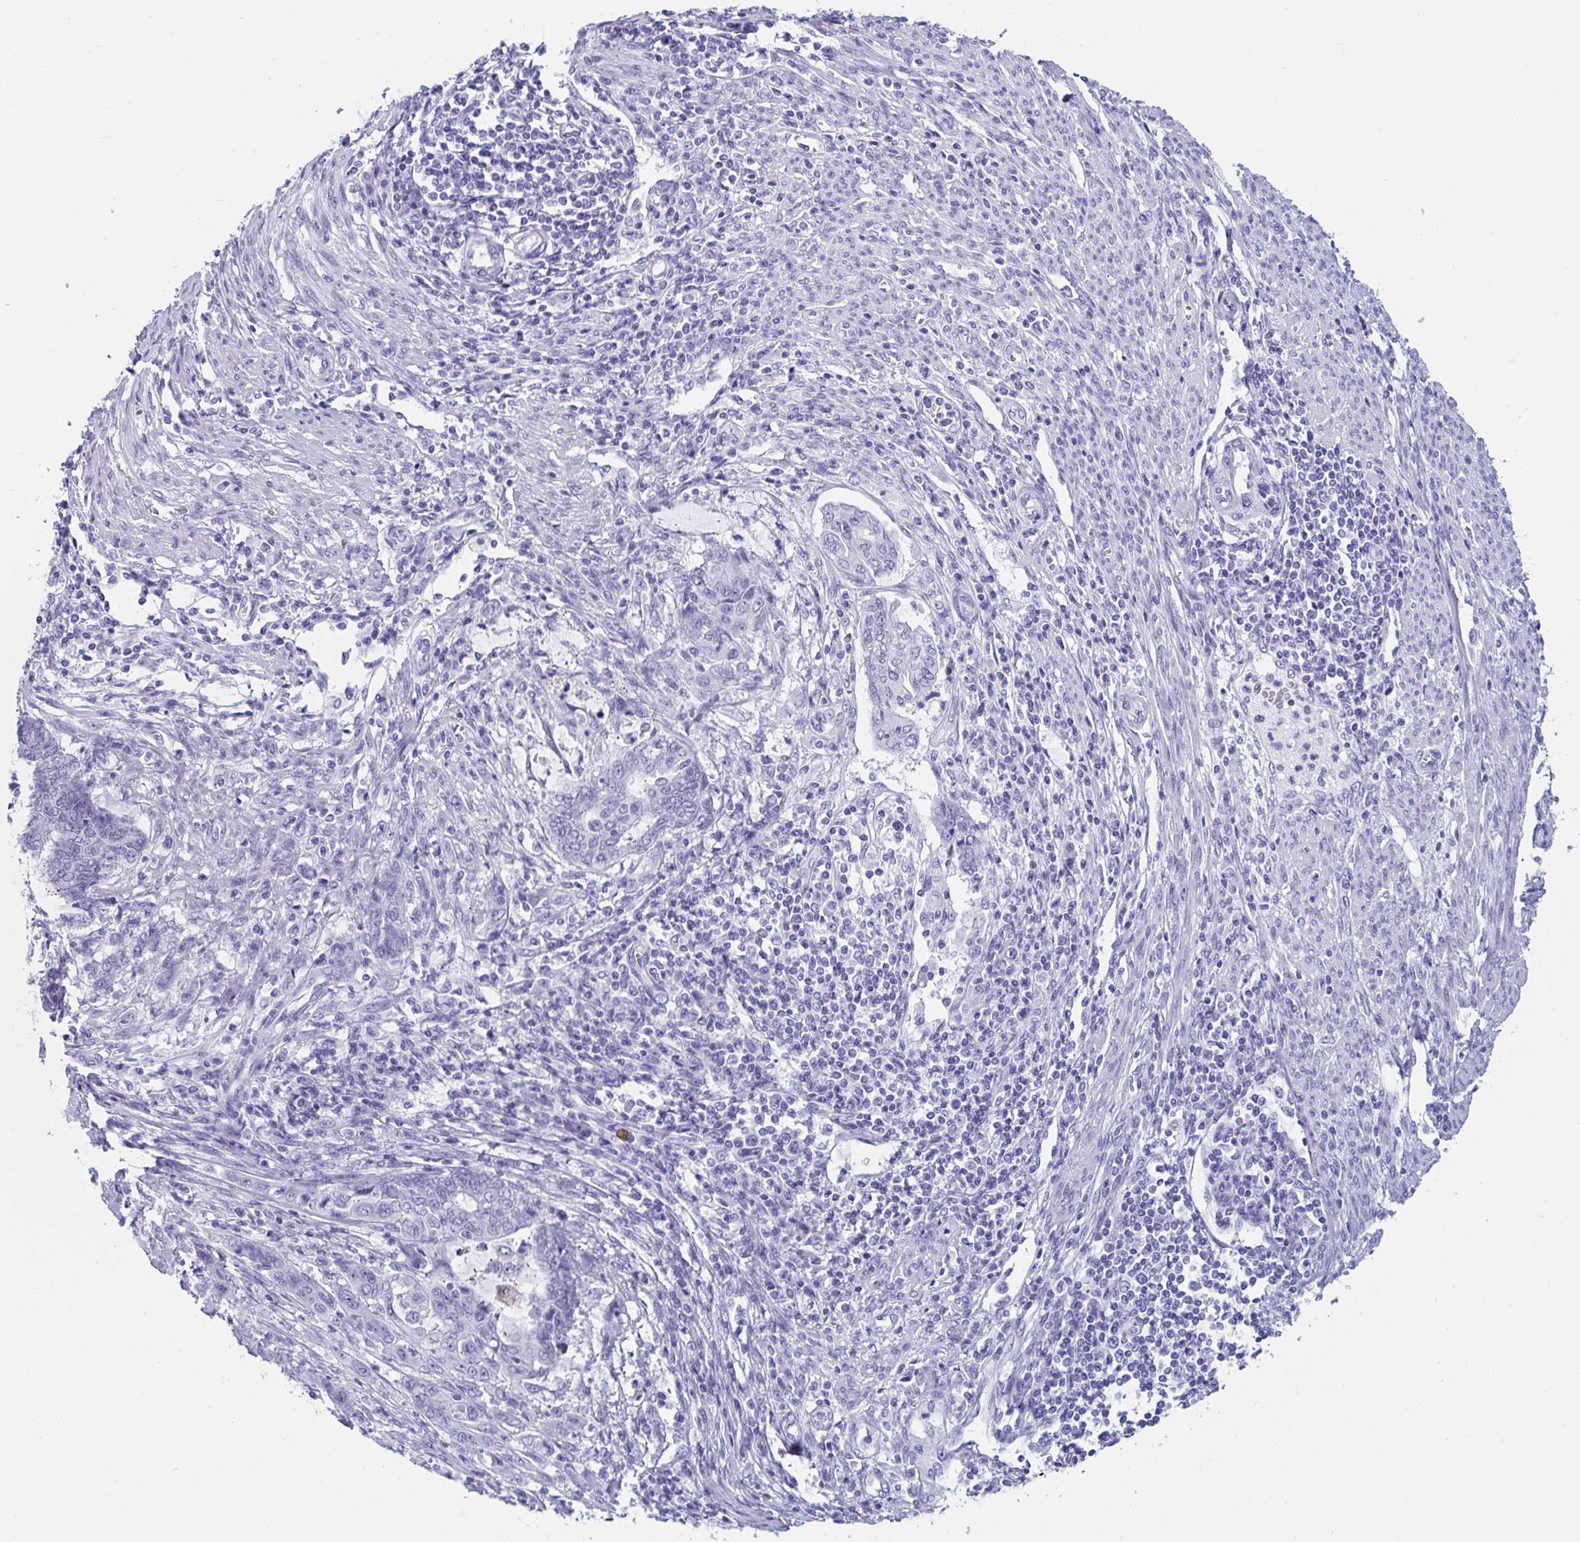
{"staining": {"intensity": "negative", "quantity": "none", "location": "none"}, "tissue": "endometrial cancer", "cell_type": "Tumor cells", "image_type": "cancer", "snomed": [{"axis": "morphology", "description": "Adenocarcinoma, NOS"}, {"axis": "topography", "description": "Uterus"}, {"axis": "topography", "description": "Endometrium"}], "caption": "Adenocarcinoma (endometrial) was stained to show a protein in brown. There is no significant positivity in tumor cells. The staining was performed using DAB to visualize the protein expression in brown, while the nuclei were stained in blue with hematoxylin (Magnification: 20x).", "gene": "GKN2", "patient": {"sex": "female", "age": 70}}